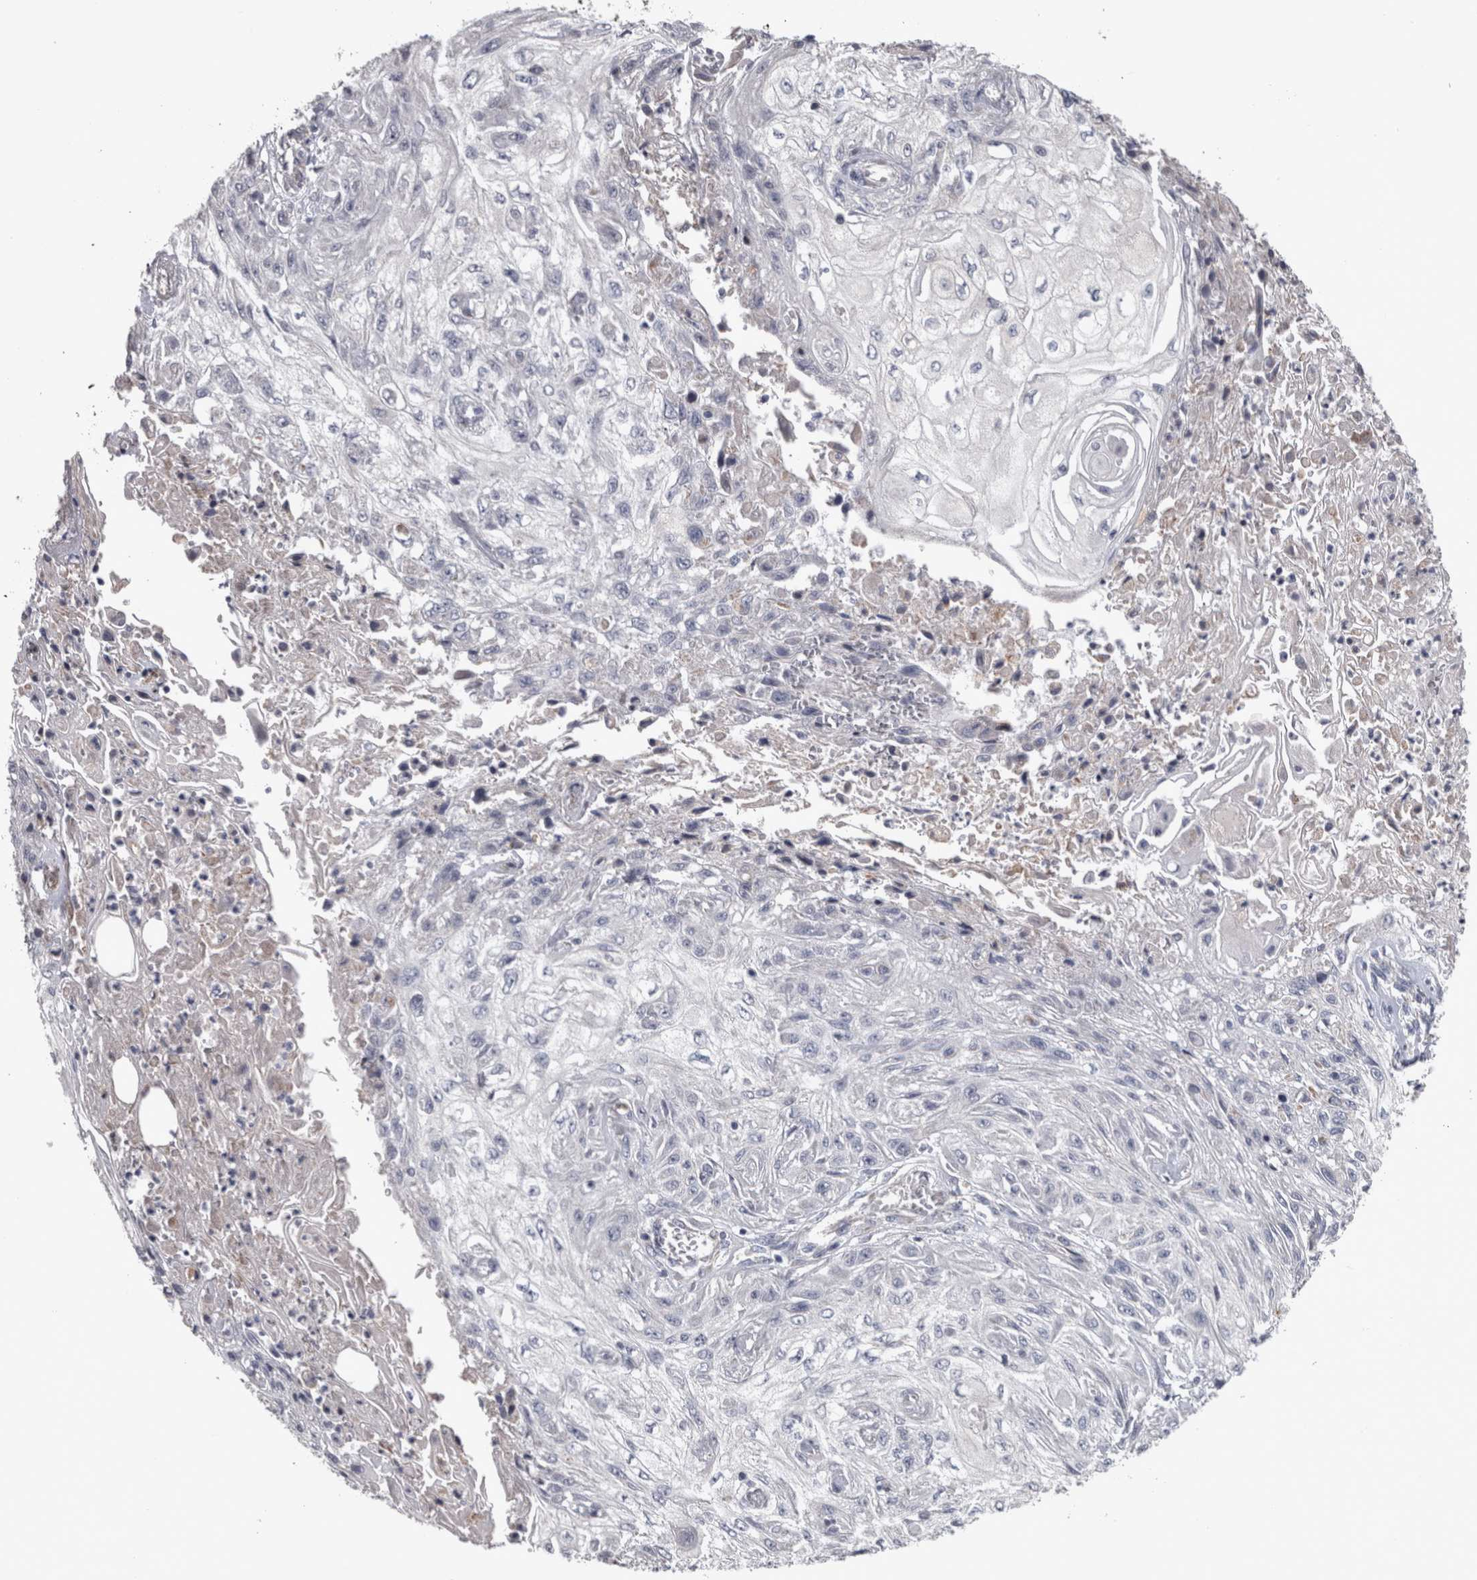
{"staining": {"intensity": "negative", "quantity": "none", "location": "none"}, "tissue": "skin cancer", "cell_type": "Tumor cells", "image_type": "cancer", "snomed": [{"axis": "morphology", "description": "Squamous cell carcinoma, NOS"}, {"axis": "morphology", "description": "Squamous cell carcinoma, metastatic, NOS"}, {"axis": "topography", "description": "Skin"}, {"axis": "topography", "description": "Lymph node"}], "caption": "An immunohistochemistry photomicrograph of metastatic squamous cell carcinoma (skin) is shown. There is no staining in tumor cells of metastatic squamous cell carcinoma (skin).", "gene": "DBT", "patient": {"sex": "male", "age": 75}}